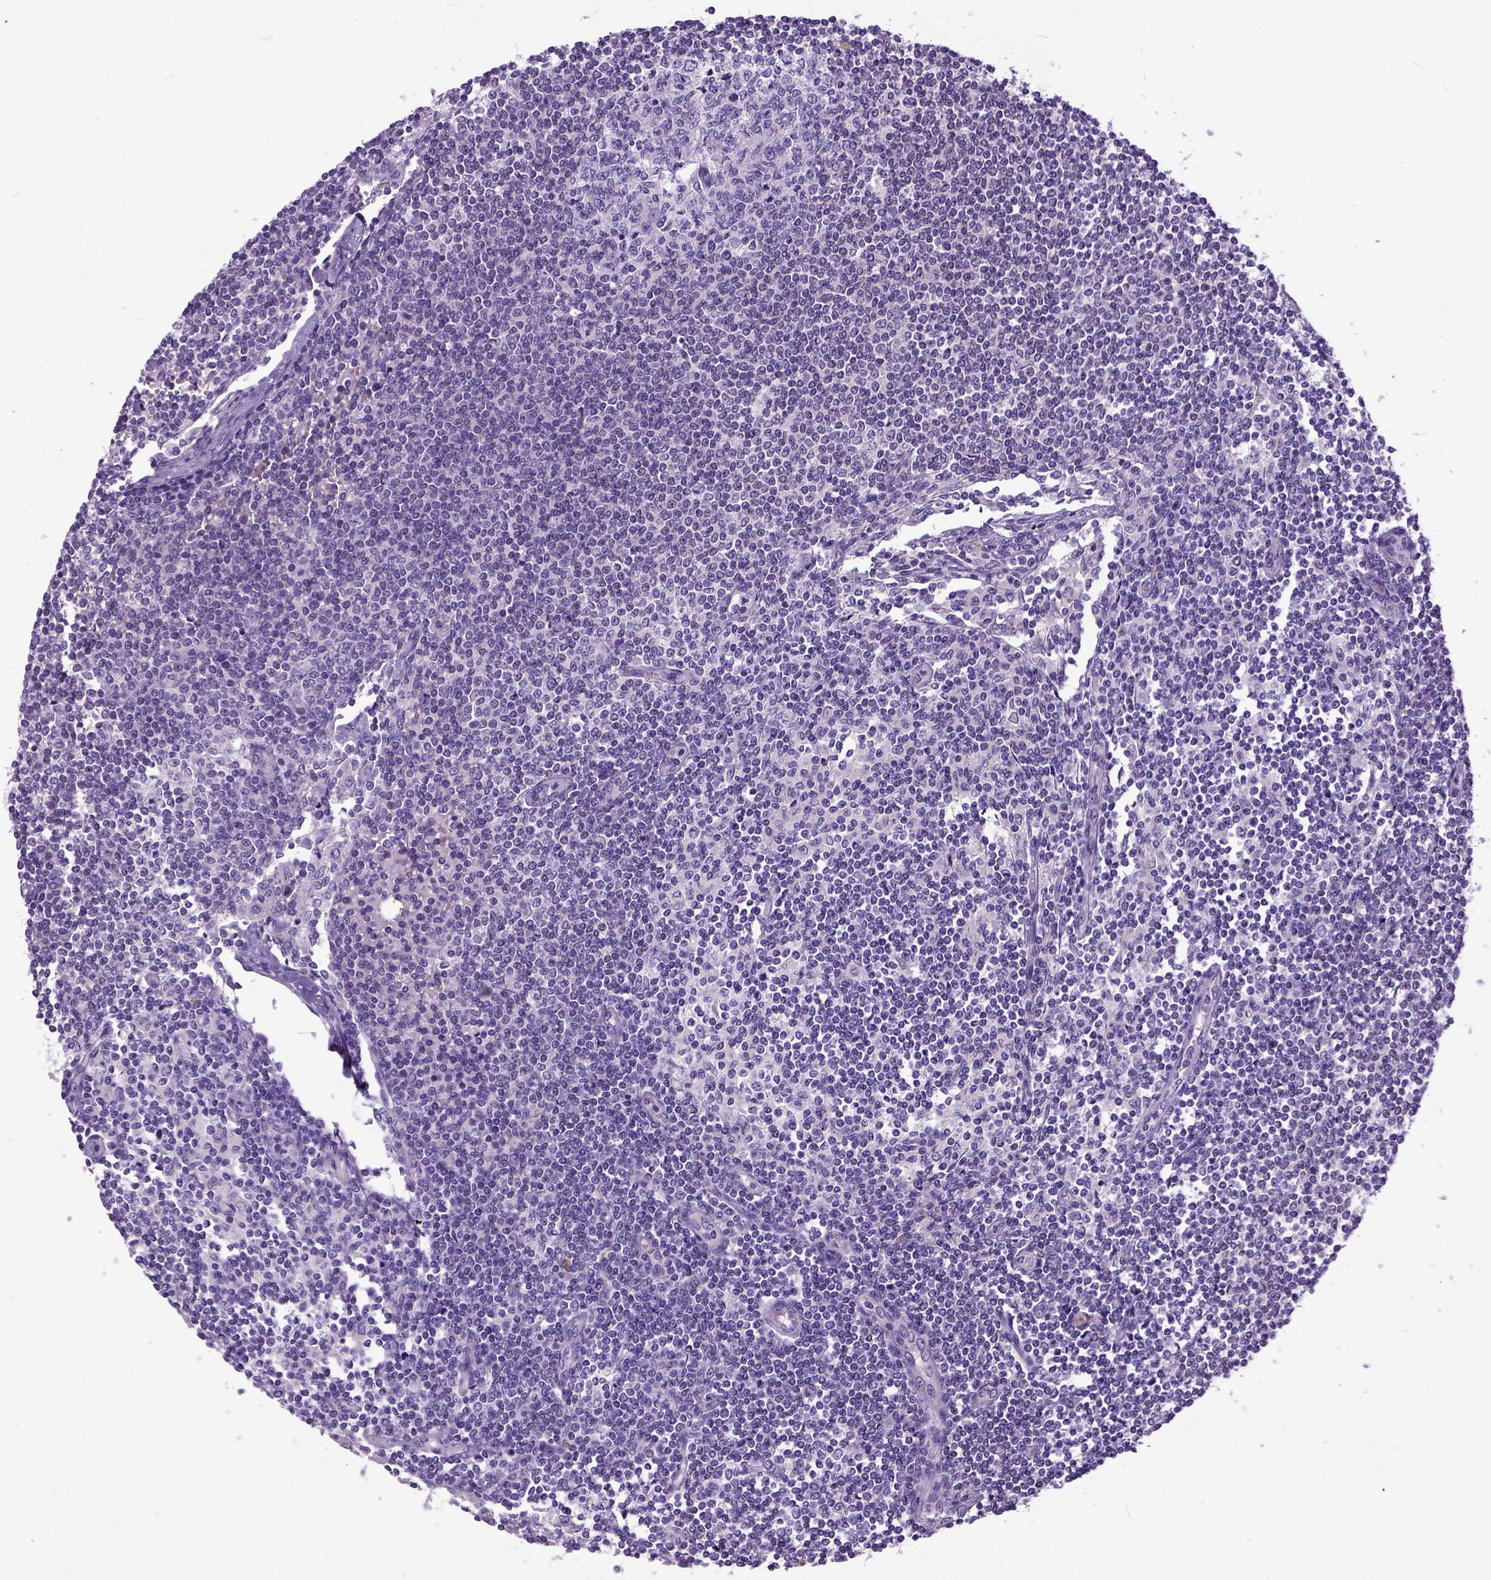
{"staining": {"intensity": "negative", "quantity": "none", "location": "none"}, "tissue": "lymph node", "cell_type": "Germinal center cells", "image_type": "normal", "snomed": [{"axis": "morphology", "description": "Normal tissue, NOS"}, {"axis": "topography", "description": "Lymph node"}], "caption": "IHC micrograph of benign lymph node: human lymph node stained with DAB reveals no significant protein expression in germinal center cells.", "gene": "NEK5", "patient": {"sex": "female", "age": 69}}